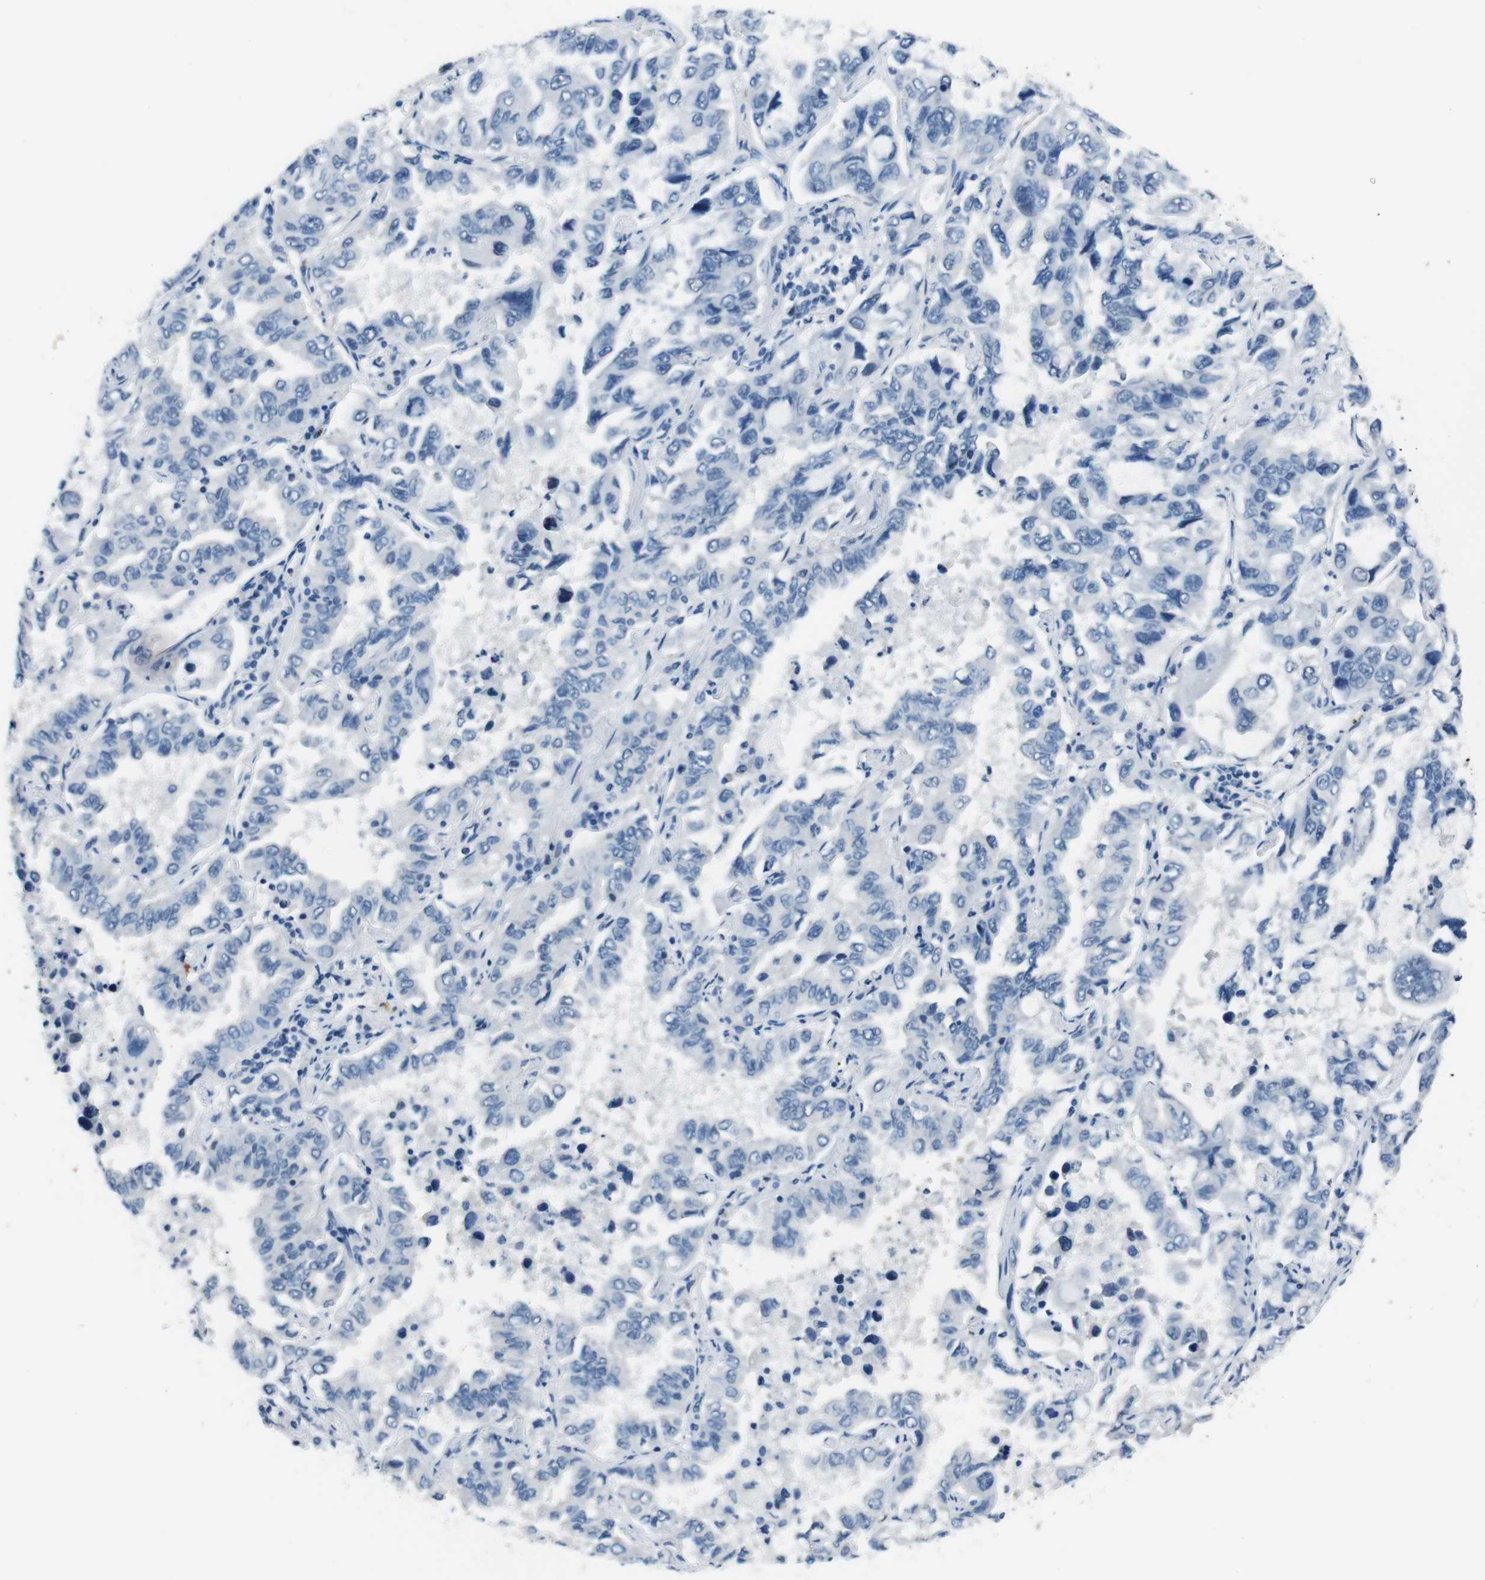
{"staining": {"intensity": "negative", "quantity": "none", "location": "none"}, "tissue": "lung cancer", "cell_type": "Tumor cells", "image_type": "cancer", "snomed": [{"axis": "morphology", "description": "Adenocarcinoma, NOS"}, {"axis": "topography", "description": "Lung"}], "caption": "This photomicrograph is of adenocarcinoma (lung) stained with immunohistochemistry to label a protein in brown with the nuclei are counter-stained blue. There is no positivity in tumor cells.", "gene": "HRH2", "patient": {"sex": "male", "age": 64}}